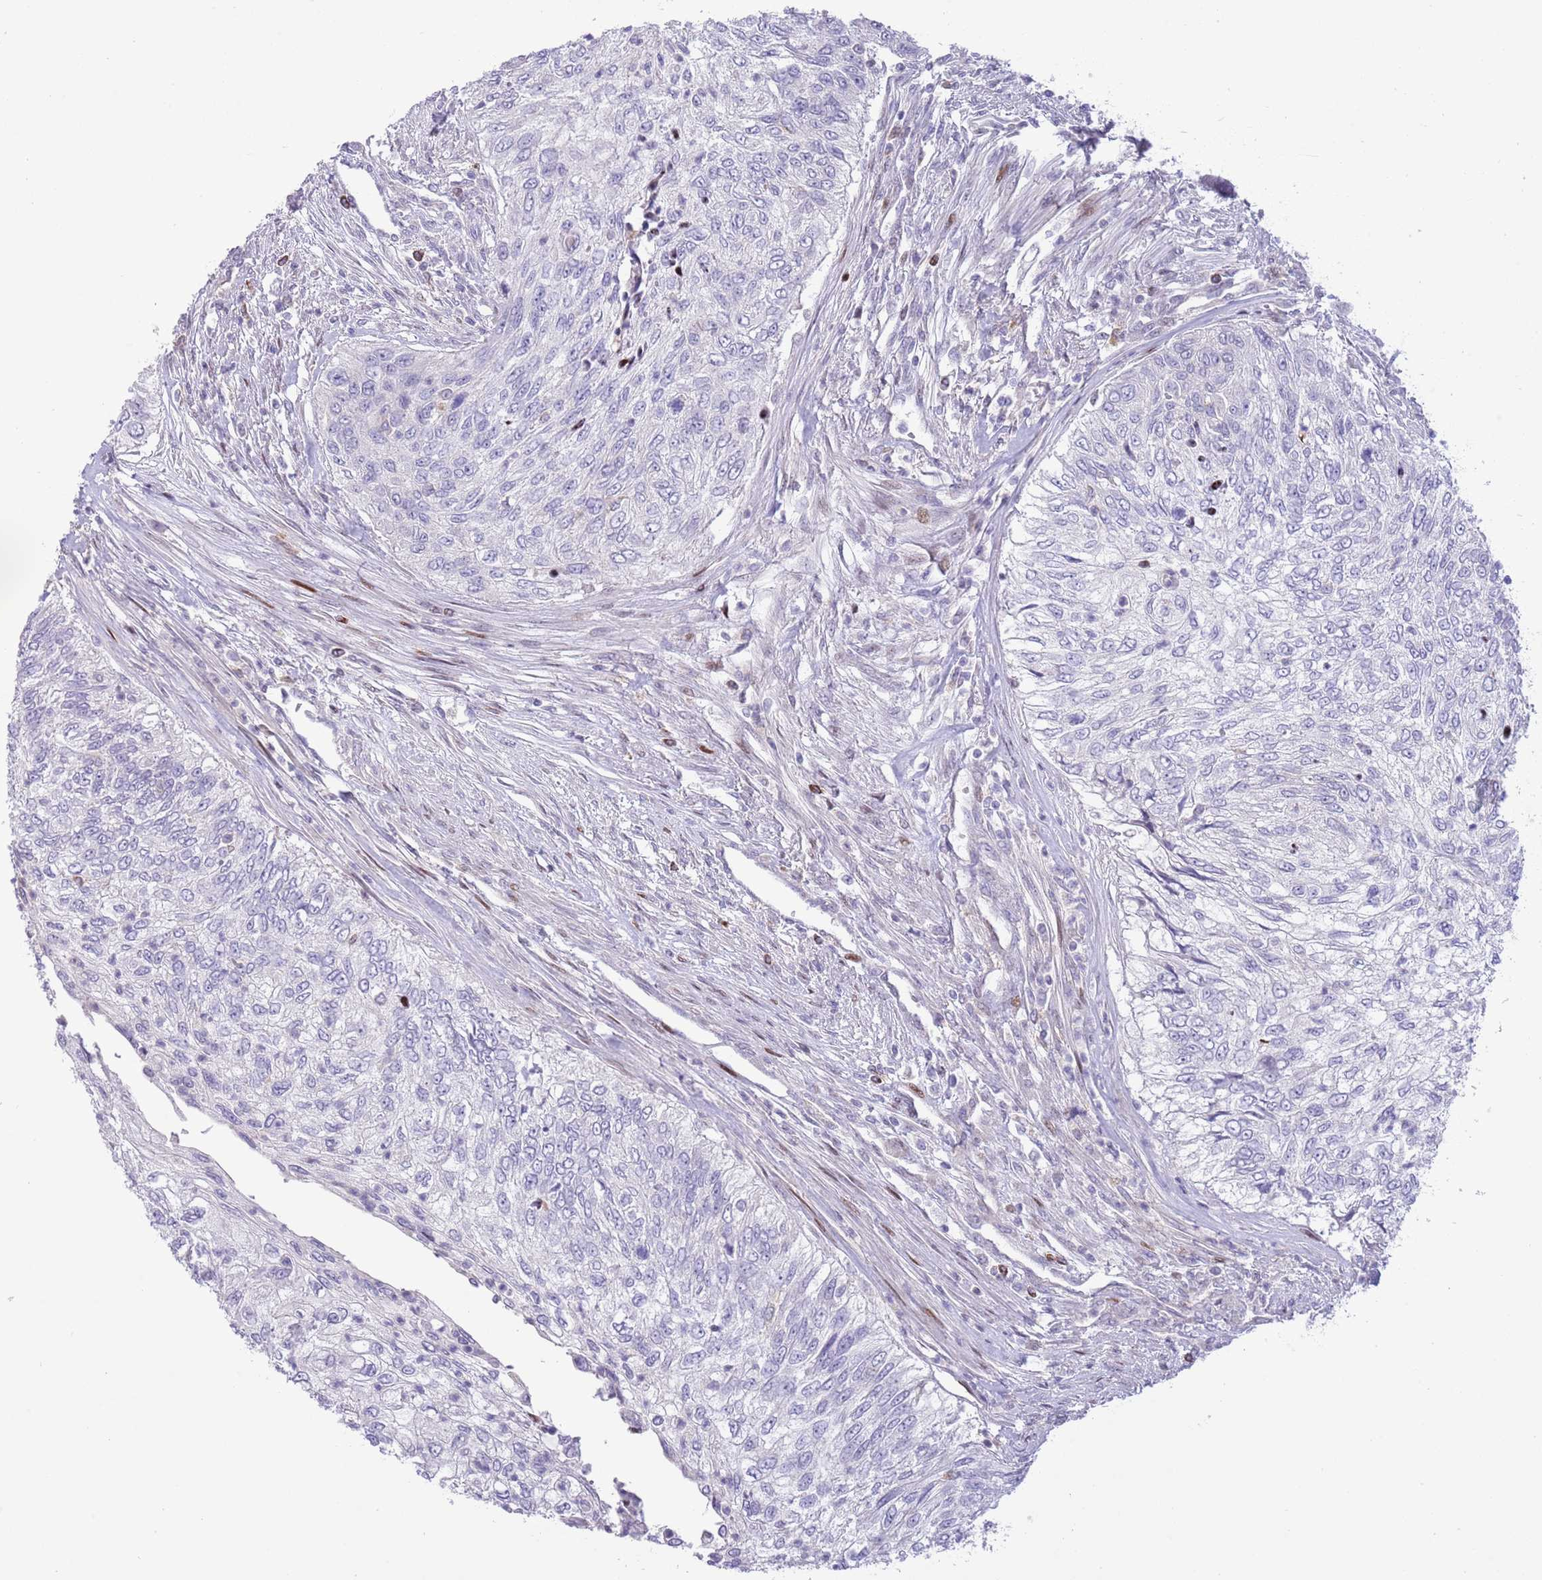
{"staining": {"intensity": "negative", "quantity": "none", "location": "none"}, "tissue": "urothelial cancer", "cell_type": "Tumor cells", "image_type": "cancer", "snomed": [{"axis": "morphology", "description": "Urothelial carcinoma, High grade"}, {"axis": "topography", "description": "Urinary bladder"}], "caption": "A micrograph of human urothelial carcinoma (high-grade) is negative for staining in tumor cells. The staining is performed using DAB brown chromogen with nuclei counter-stained in using hematoxylin.", "gene": "ANO8", "patient": {"sex": "female", "age": 60}}